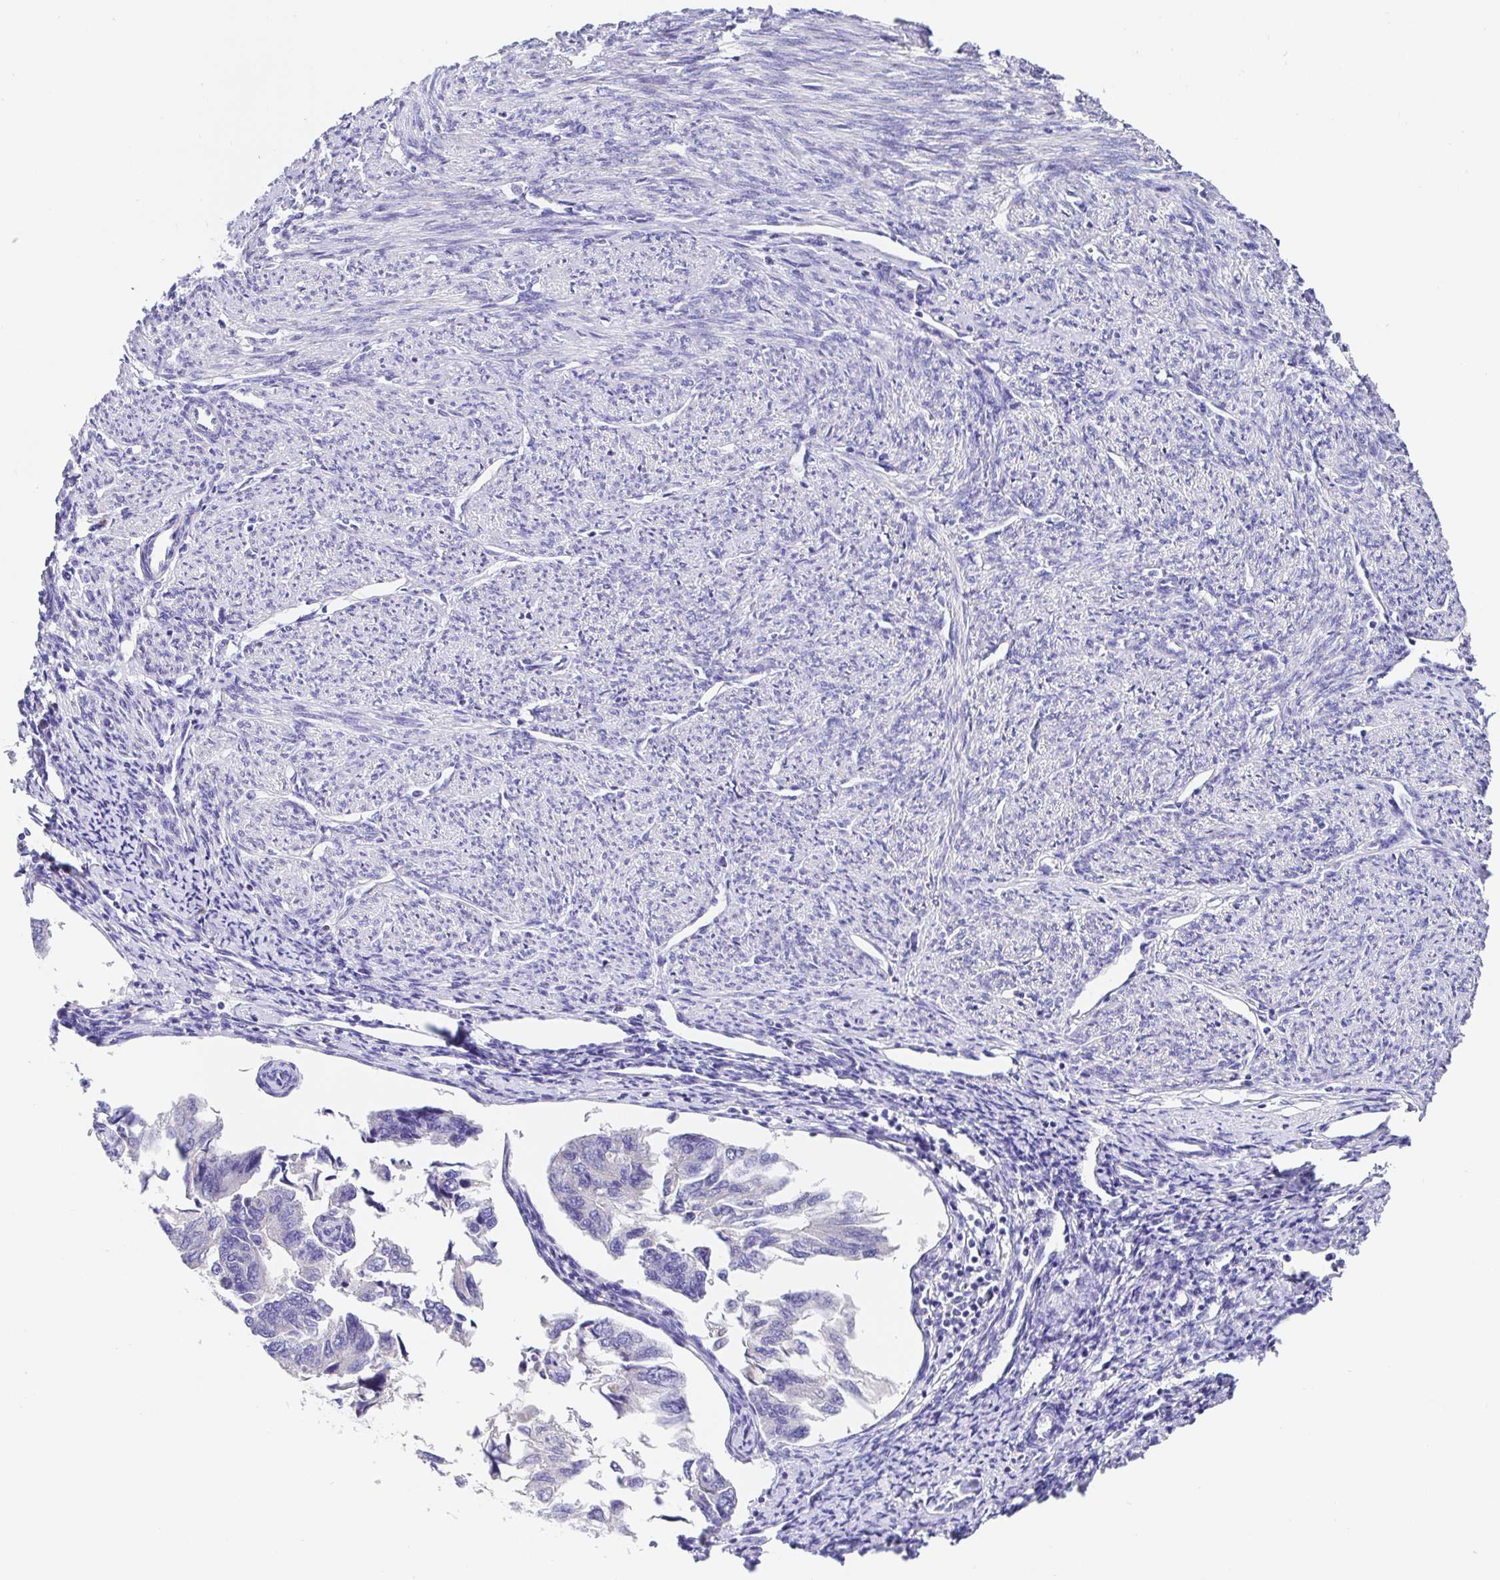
{"staining": {"intensity": "negative", "quantity": "none", "location": "none"}, "tissue": "endometrial cancer", "cell_type": "Tumor cells", "image_type": "cancer", "snomed": [{"axis": "morphology", "description": "Carcinoma, NOS"}, {"axis": "topography", "description": "Uterus"}], "caption": "Micrograph shows no protein expression in tumor cells of endometrial cancer tissue. (Brightfield microscopy of DAB (3,3'-diaminobenzidine) IHC at high magnification).", "gene": "GOLGA1", "patient": {"sex": "female", "age": 76}}